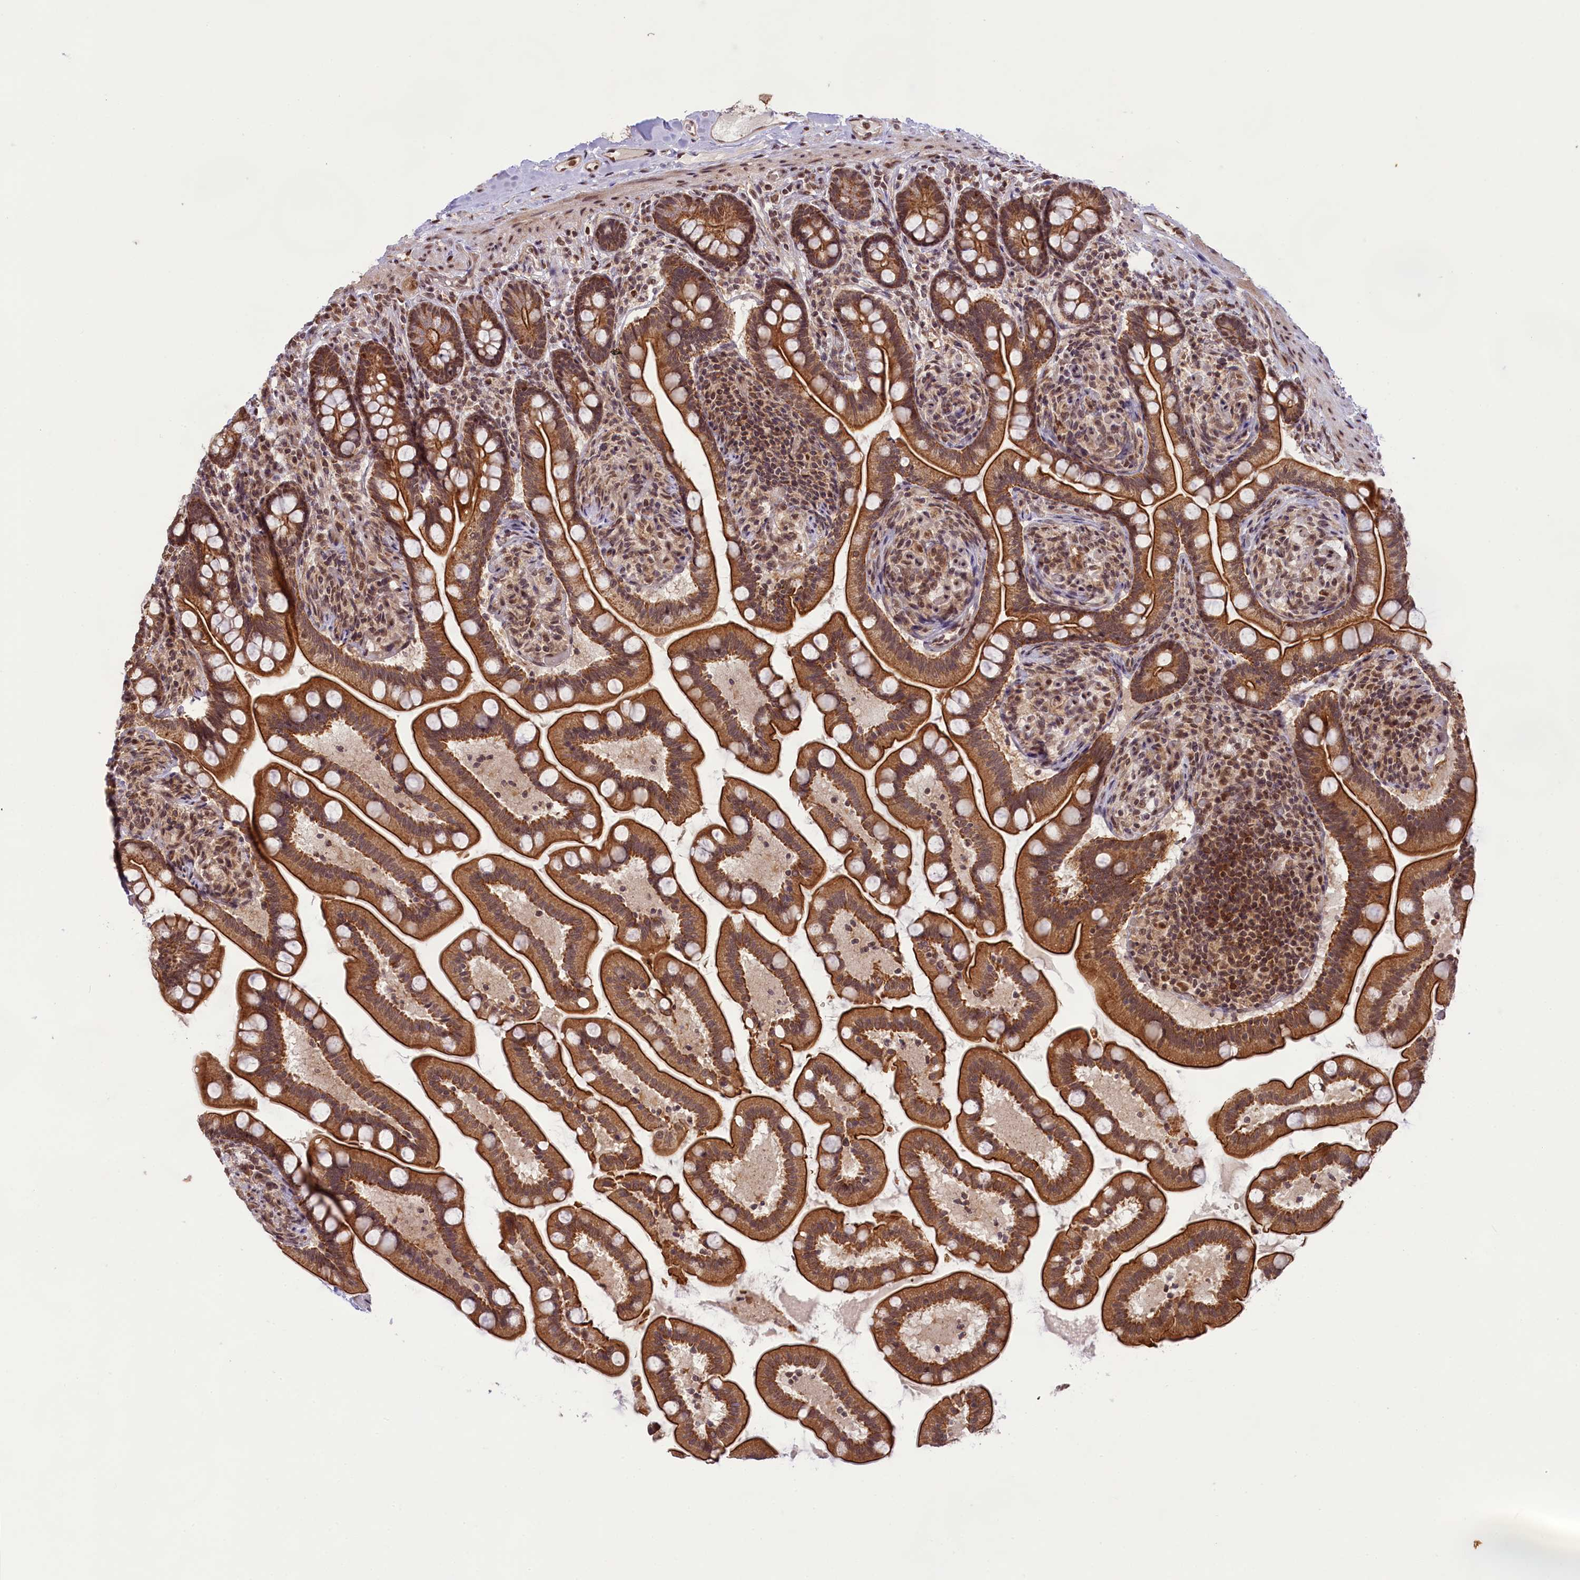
{"staining": {"intensity": "strong", "quantity": ">75%", "location": "cytoplasmic/membranous,nuclear"}, "tissue": "small intestine", "cell_type": "Glandular cells", "image_type": "normal", "snomed": [{"axis": "morphology", "description": "Normal tissue, NOS"}, {"axis": "topography", "description": "Small intestine"}], "caption": "Glandular cells reveal high levels of strong cytoplasmic/membranous,nuclear staining in approximately >75% of cells in unremarkable human small intestine. The protein is shown in brown color, while the nuclei are stained blue.", "gene": "CARD8", "patient": {"sex": "female", "age": 64}}